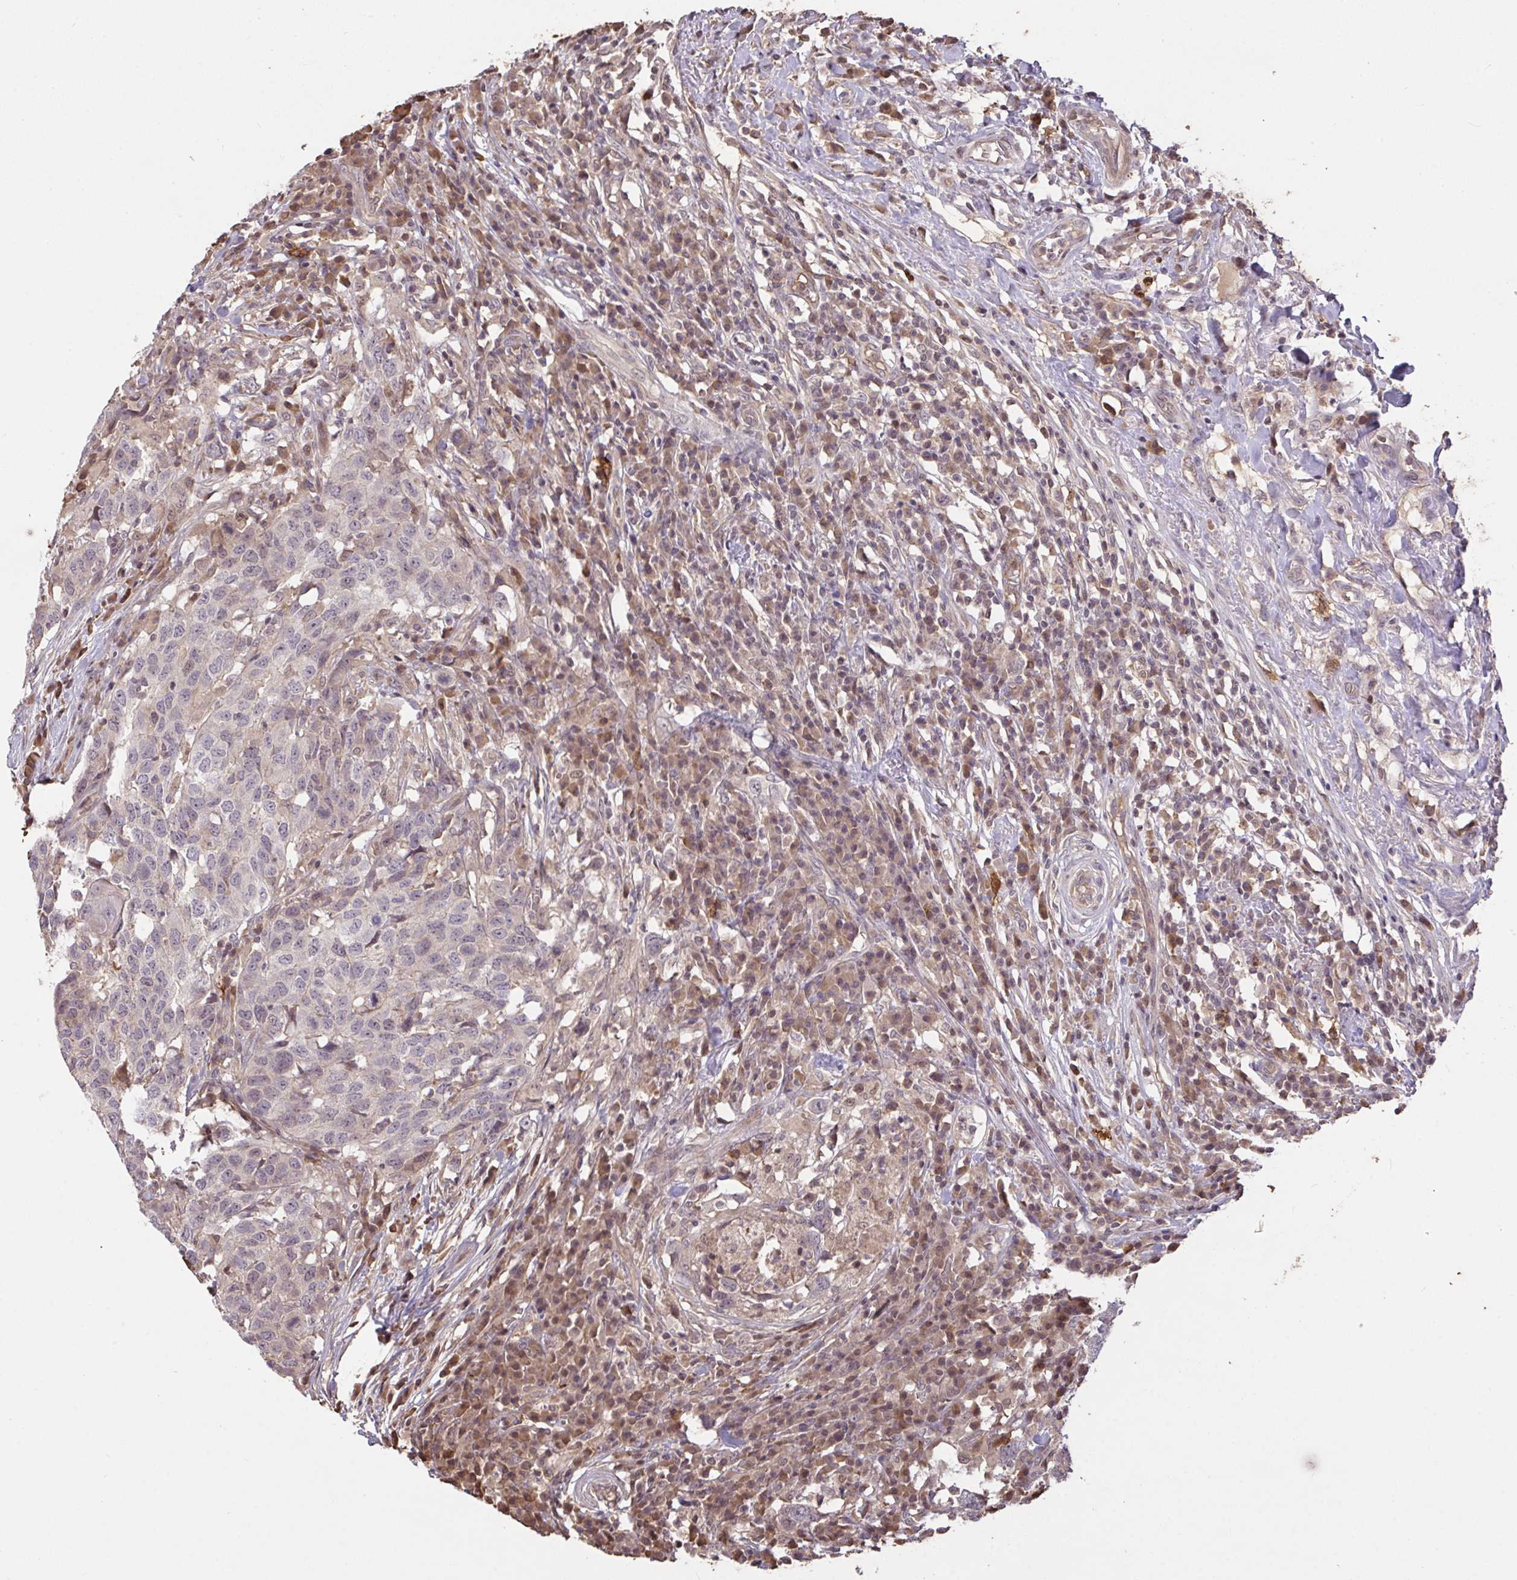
{"staining": {"intensity": "negative", "quantity": "none", "location": "none"}, "tissue": "head and neck cancer", "cell_type": "Tumor cells", "image_type": "cancer", "snomed": [{"axis": "morphology", "description": "Normal tissue, NOS"}, {"axis": "morphology", "description": "Squamous cell carcinoma, NOS"}, {"axis": "topography", "description": "Skeletal muscle"}, {"axis": "topography", "description": "Vascular tissue"}, {"axis": "topography", "description": "Peripheral nerve tissue"}, {"axis": "topography", "description": "Head-Neck"}], "caption": "A photomicrograph of squamous cell carcinoma (head and neck) stained for a protein displays no brown staining in tumor cells.", "gene": "FCER1A", "patient": {"sex": "male", "age": 66}}